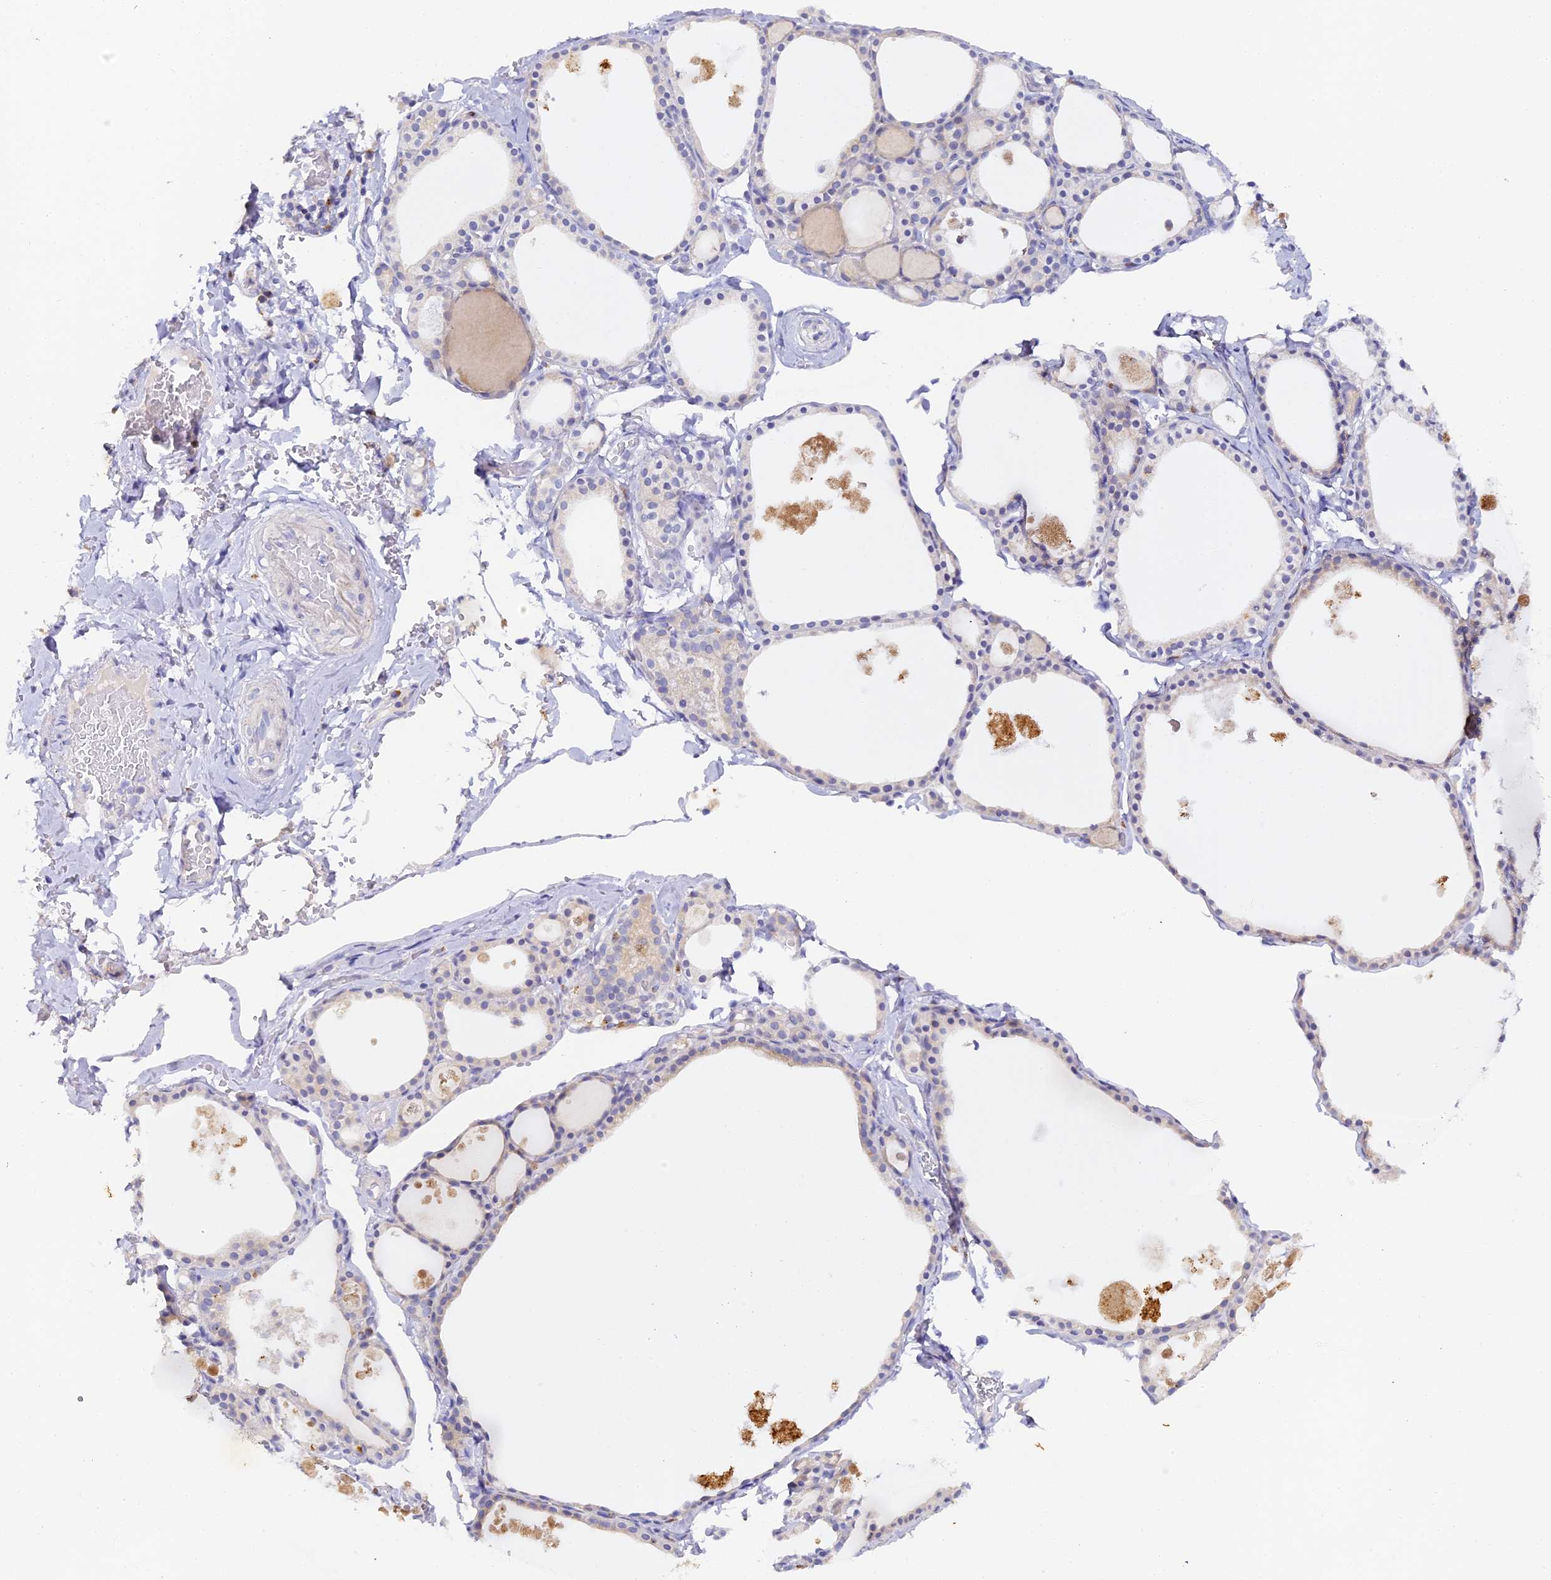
{"staining": {"intensity": "weak", "quantity": "25%-75%", "location": "cytoplasmic/membranous"}, "tissue": "thyroid gland", "cell_type": "Glandular cells", "image_type": "normal", "snomed": [{"axis": "morphology", "description": "Normal tissue, NOS"}, {"axis": "topography", "description": "Thyroid gland"}], "caption": "This histopathology image reveals immunohistochemistry (IHC) staining of benign human thyroid gland, with low weak cytoplasmic/membranous staining in about 25%-75% of glandular cells.", "gene": "DONSON", "patient": {"sex": "male", "age": 56}}